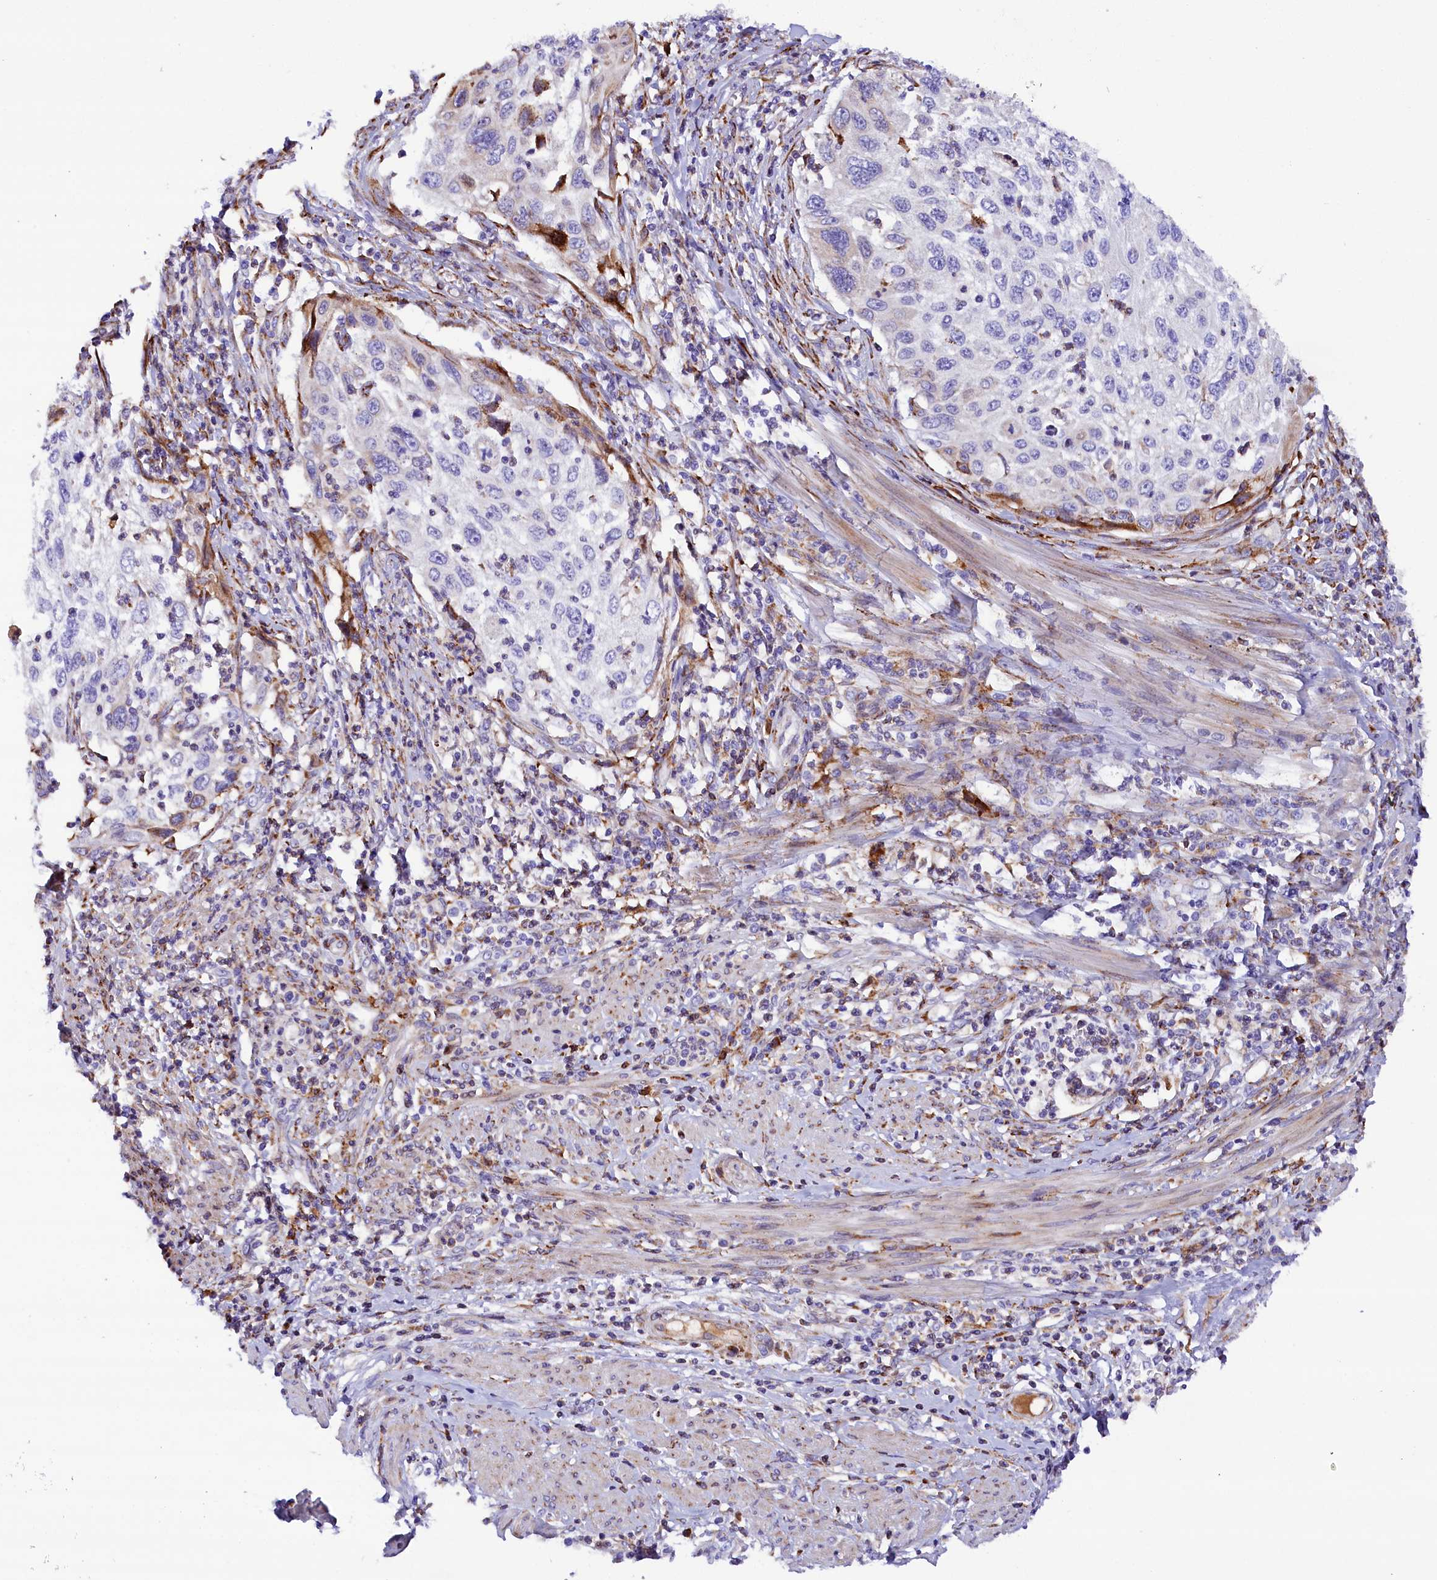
{"staining": {"intensity": "negative", "quantity": "none", "location": "none"}, "tissue": "cervical cancer", "cell_type": "Tumor cells", "image_type": "cancer", "snomed": [{"axis": "morphology", "description": "Squamous cell carcinoma, NOS"}, {"axis": "topography", "description": "Cervix"}], "caption": "Photomicrograph shows no significant protein expression in tumor cells of cervical cancer.", "gene": "CMTR2", "patient": {"sex": "female", "age": 70}}